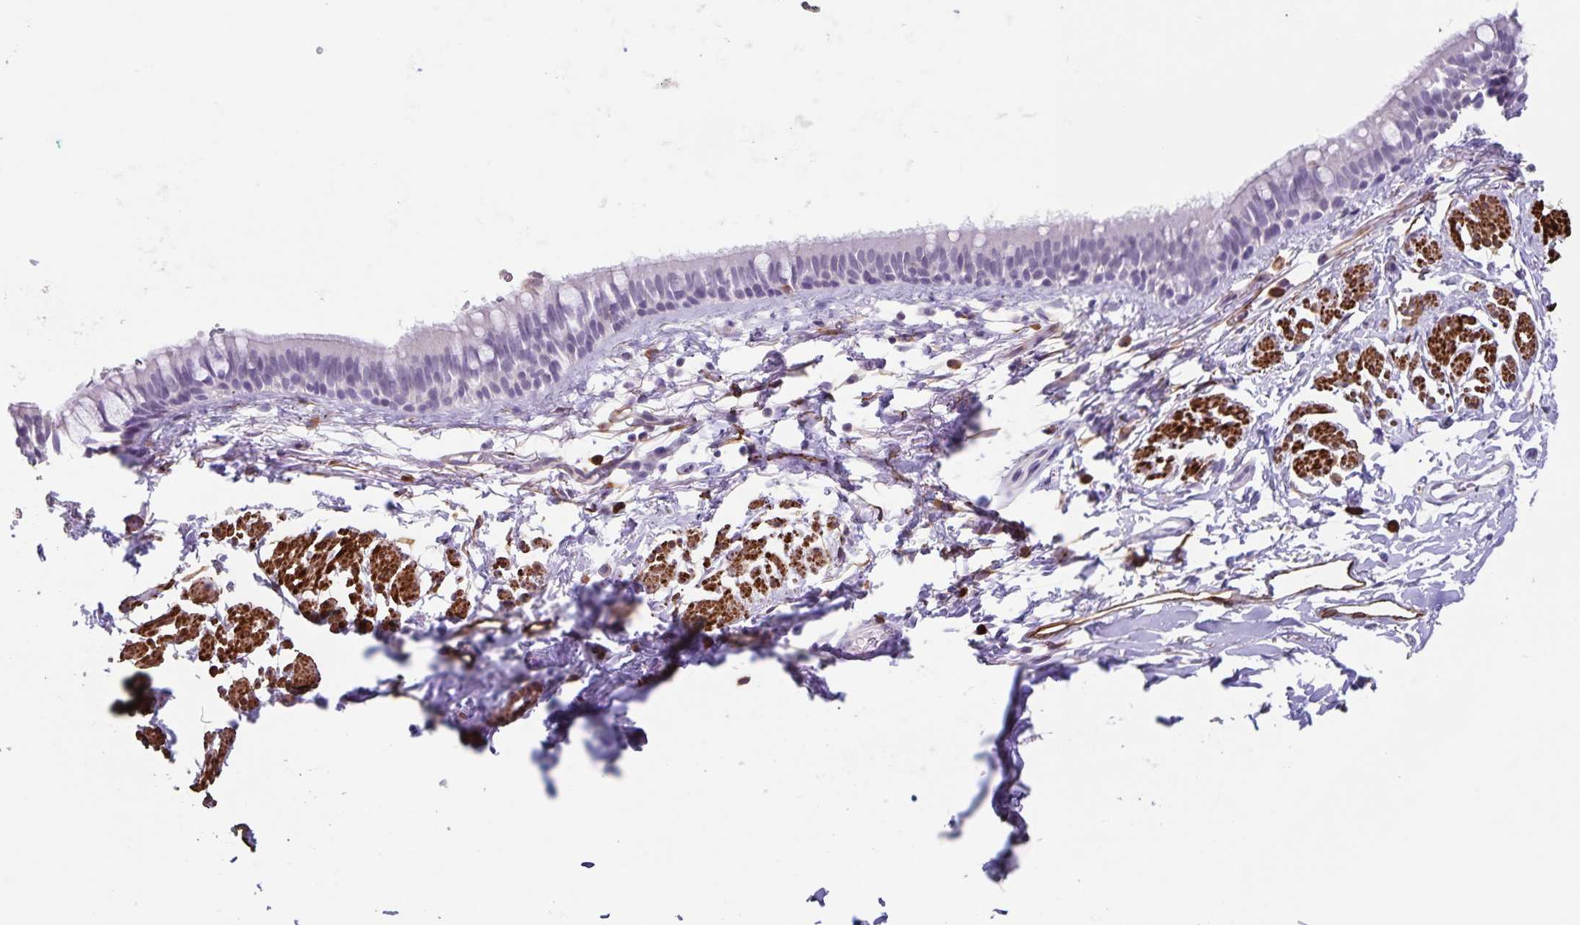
{"staining": {"intensity": "negative", "quantity": "none", "location": "none"}, "tissue": "bronchus", "cell_type": "Respiratory epithelial cells", "image_type": "normal", "snomed": [{"axis": "morphology", "description": "Normal tissue, NOS"}, {"axis": "topography", "description": "Lymph node"}, {"axis": "topography", "description": "Cartilage tissue"}, {"axis": "topography", "description": "Bronchus"}], "caption": "A micrograph of human bronchus is negative for staining in respiratory epithelial cells. The staining was performed using DAB to visualize the protein expression in brown, while the nuclei were stained in blue with hematoxylin (Magnification: 20x).", "gene": "SYNM", "patient": {"sex": "female", "age": 70}}